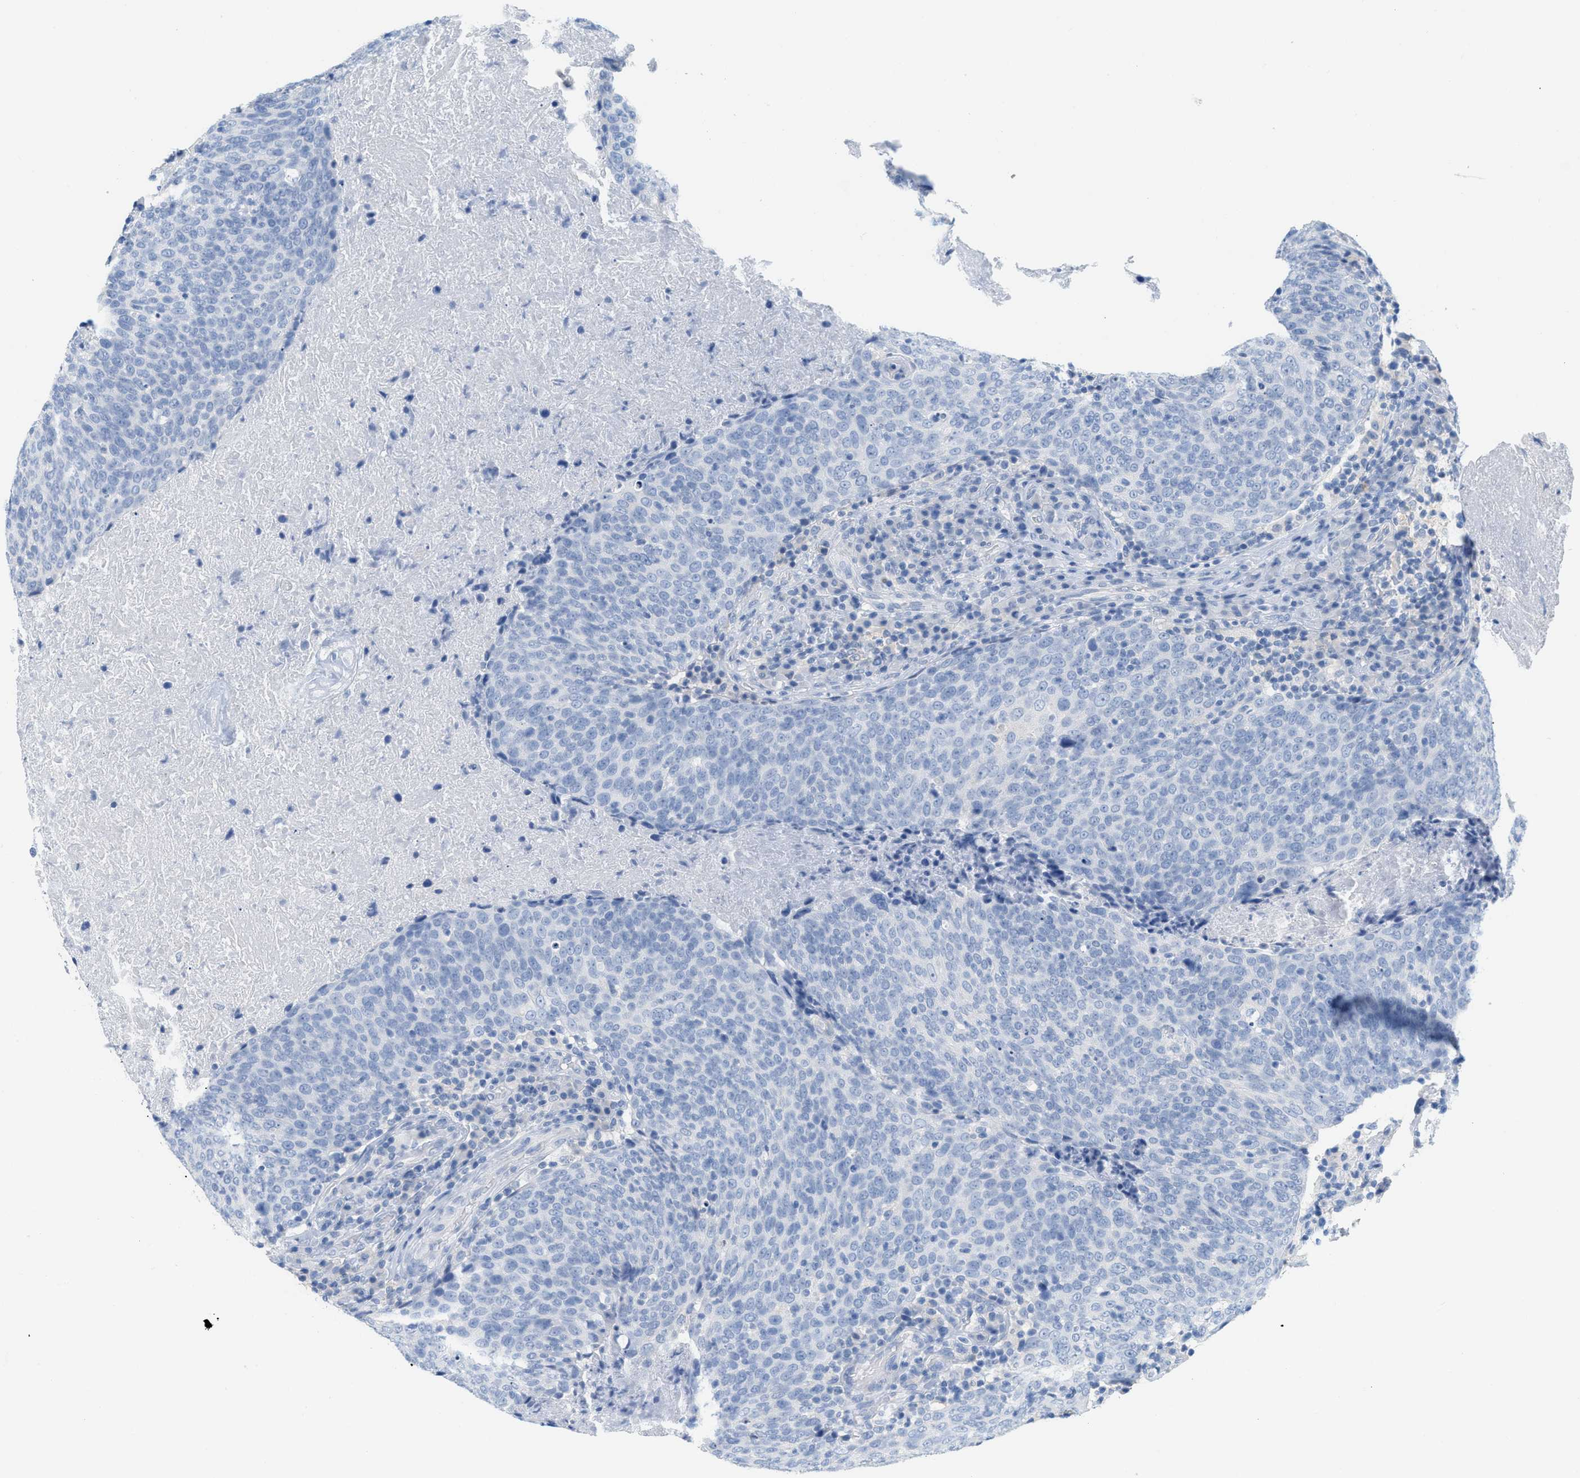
{"staining": {"intensity": "negative", "quantity": "none", "location": "none"}, "tissue": "head and neck cancer", "cell_type": "Tumor cells", "image_type": "cancer", "snomed": [{"axis": "morphology", "description": "Squamous cell carcinoma, NOS"}, {"axis": "morphology", "description": "Squamous cell carcinoma, metastatic, NOS"}, {"axis": "topography", "description": "Lymph node"}, {"axis": "topography", "description": "Head-Neck"}], "caption": "The immunohistochemistry histopathology image has no significant expression in tumor cells of head and neck metastatic squamous cell carcinoma tissue.", "gene": "PAPPA", "patient": {"sex": "male", "age": 62}}